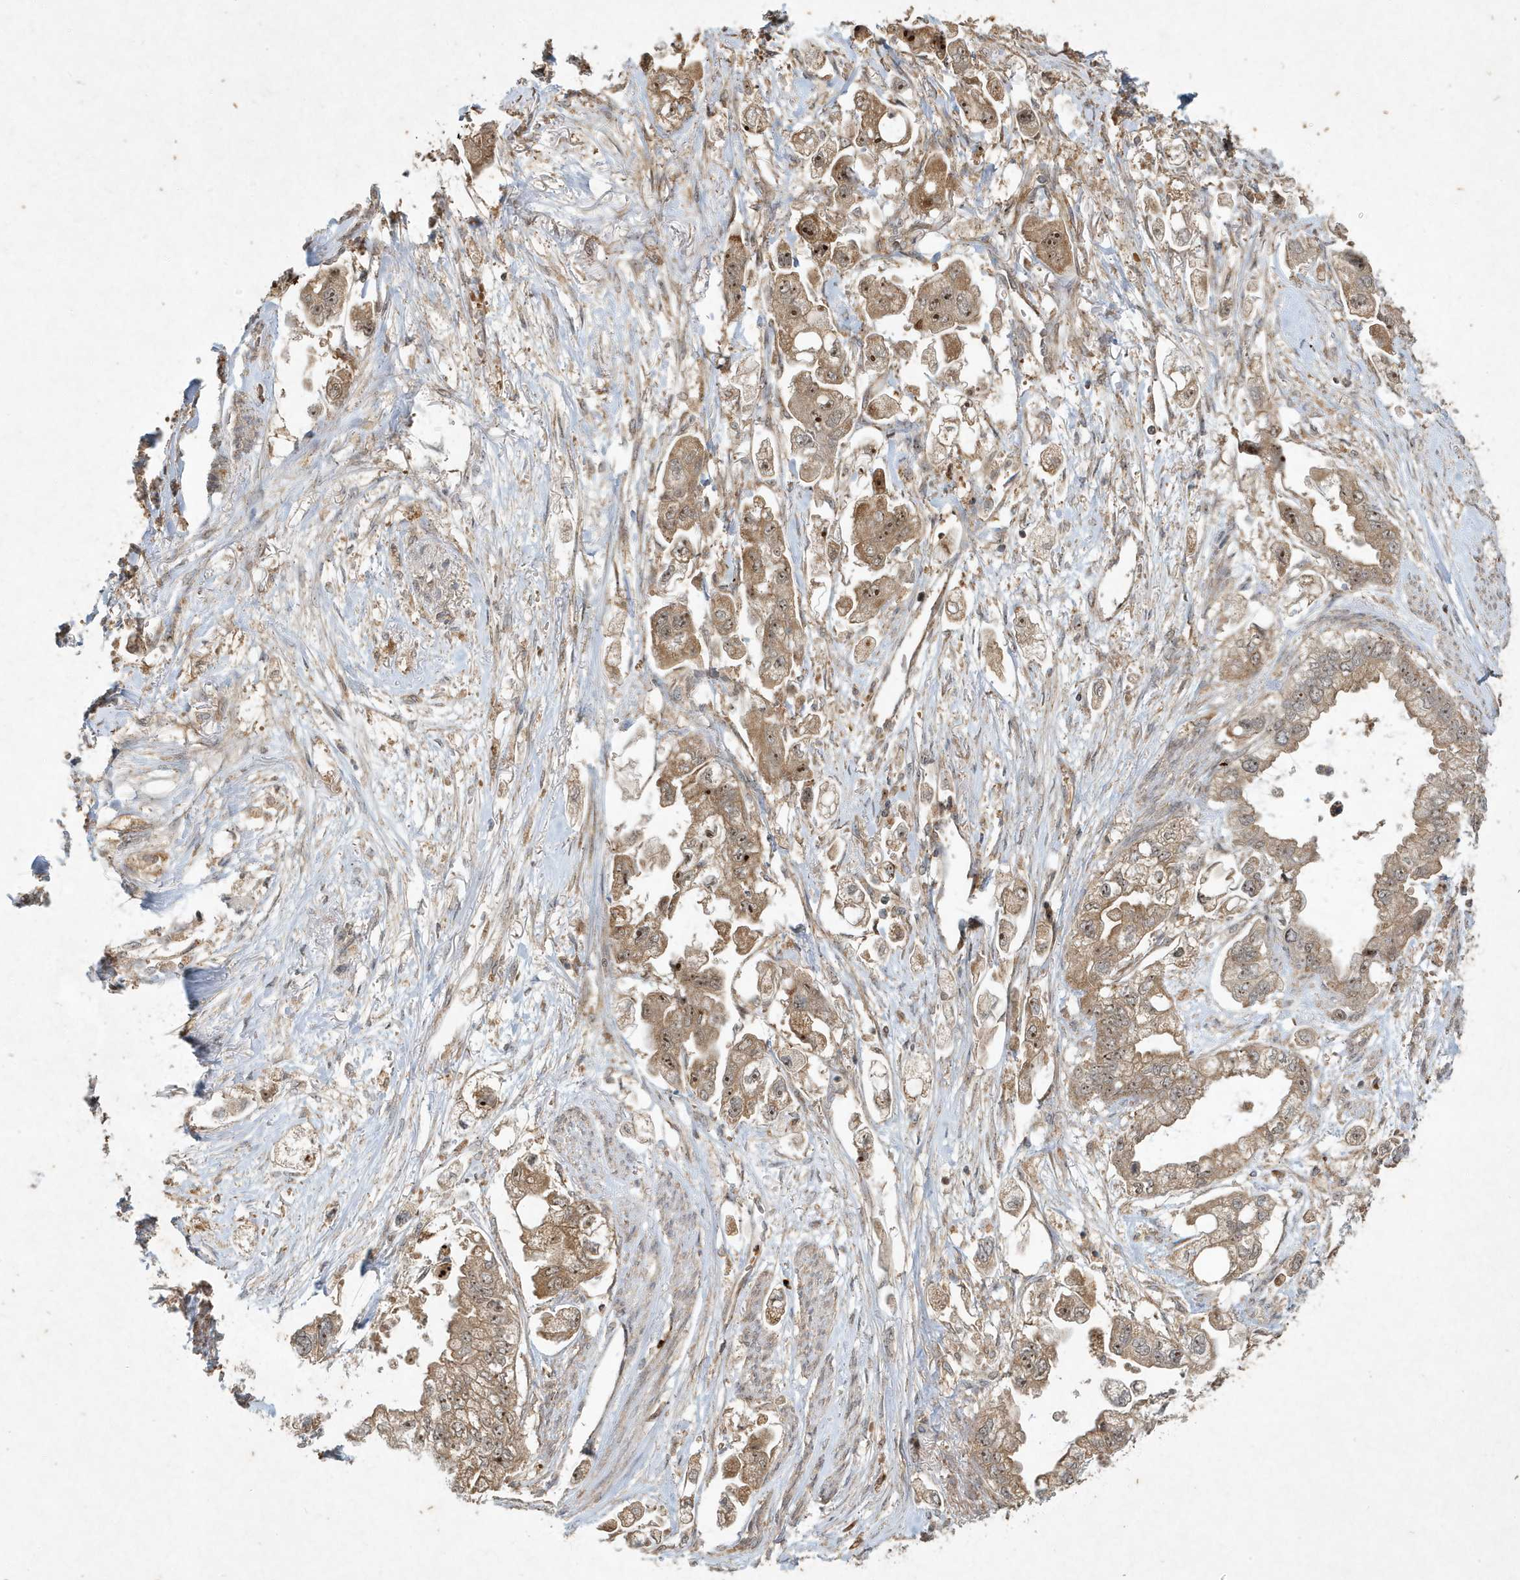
{"staining": {"intensity": "moderate", "quantity": ">75%", "location": "cytoplasmic/membranous,nuclear"}, "tissue": "stomach cancer", "cell_type": "Tumor cells", "image_type": "cancer", "snomed": [{"axis": "morphology", "description": "Adenocarcinoma, NOS"}, {"axis": "topography", "description": "Stomach"}], "caption": "Immunohistochemical staining of human stomach cancer demonstrates medium levels of moderate cytoplasmic/membranous and nuclear protein positivity in approximately >75% of tumor cells. The staining was performed using DAB (3,3'-diaminobenzidine), with brown indicating positive protein expression. Nuclei are stained blue with hematoxylin.", "gene": "ABCB9", "patient": {"sex": "male", "age": 62}}